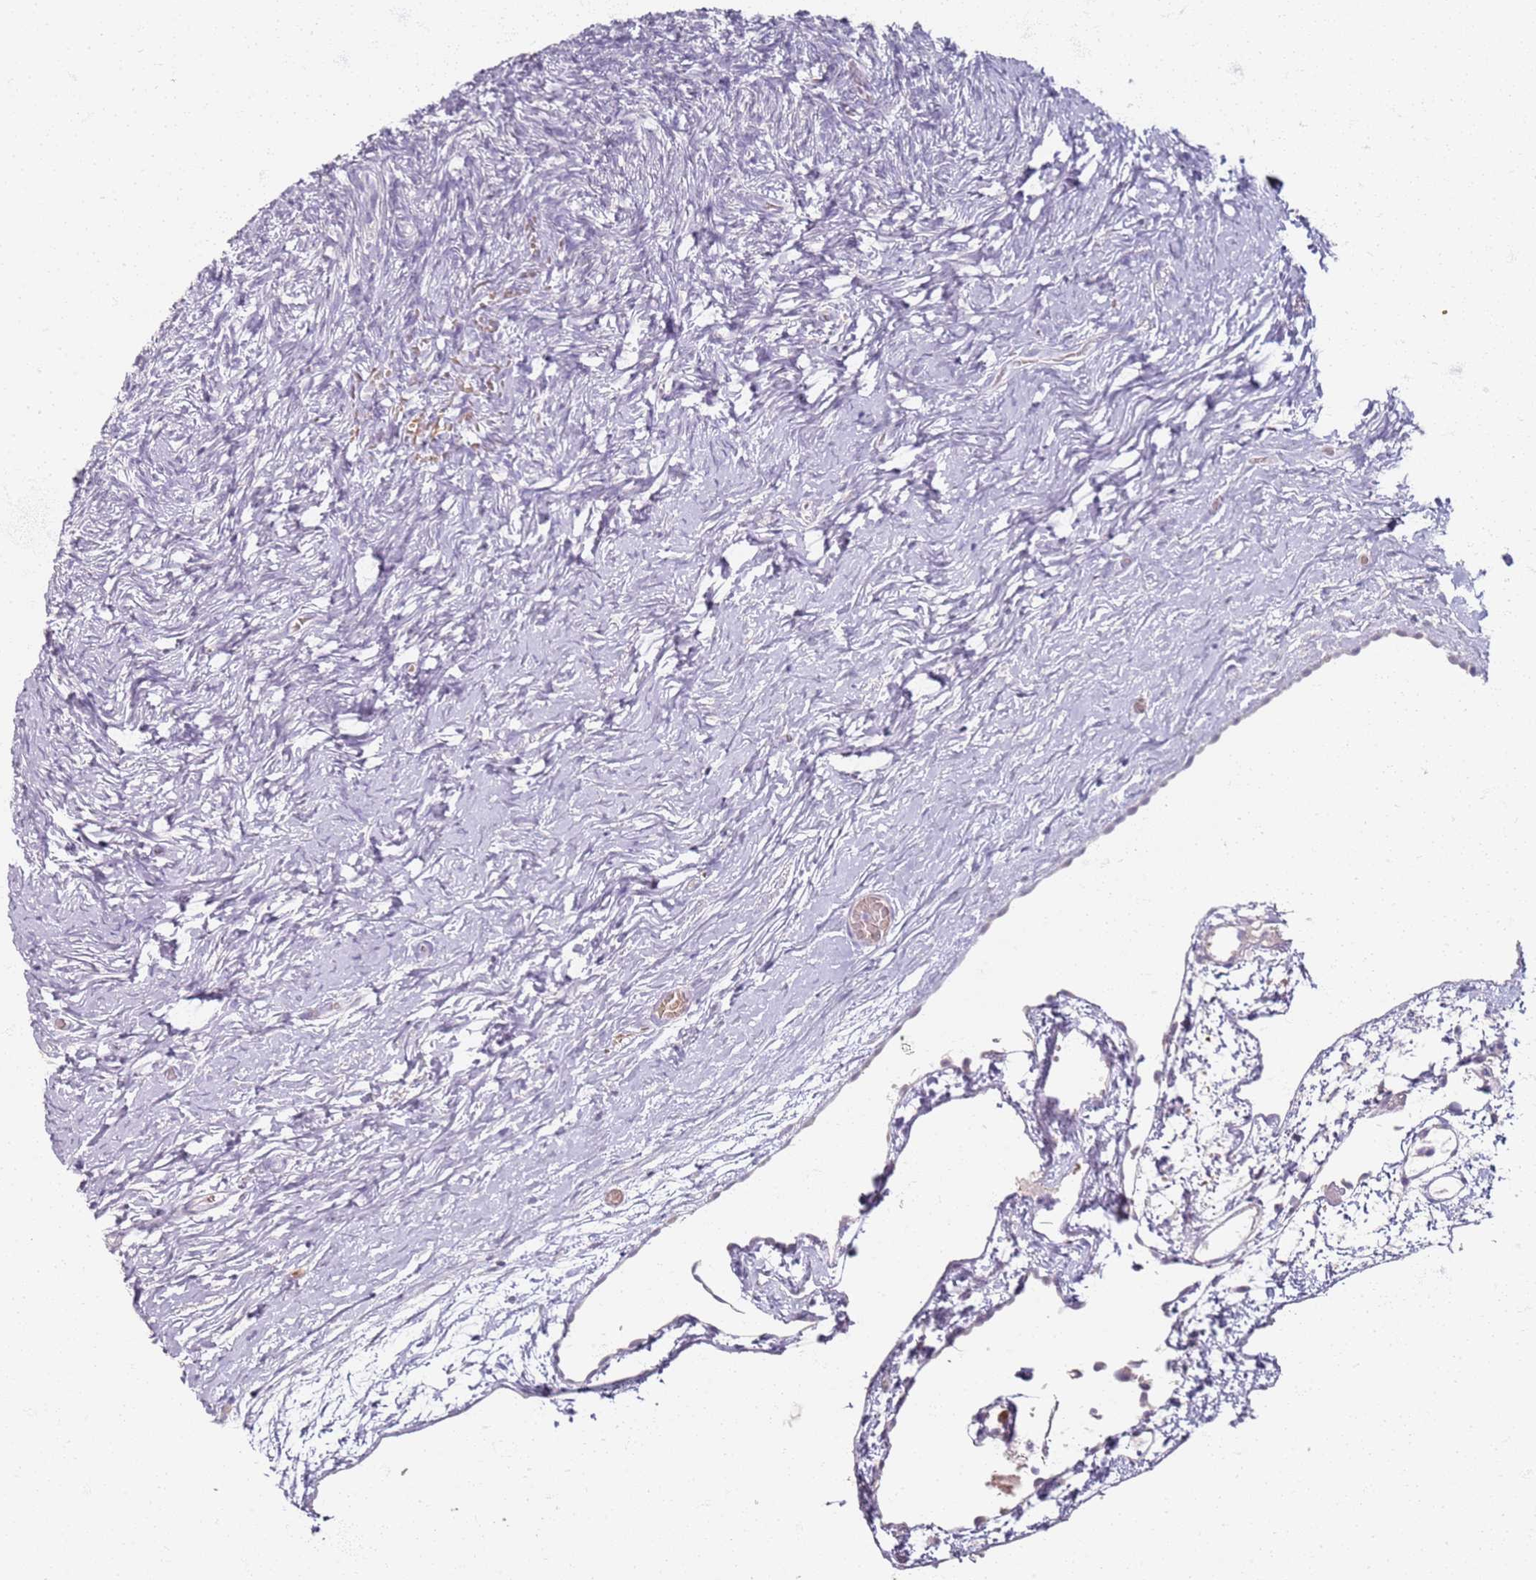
{"staining": {"intensity": "negative", "quantity": "none", "location": "none"}, "tissue": "ovary", "cell_type": "Ovarian stroma cells", "image_type": "normal", "snomed": [{"axis": "morphology", "description": "Normal tissue, NOS"}, {"axis": "topography", "description": "Ovary"}], "caption": "Ovarian stroma cells show no significant positivity in normal ovary.", "gene": "CD40LG", "patient": {"sex": "female", "age": 39}}